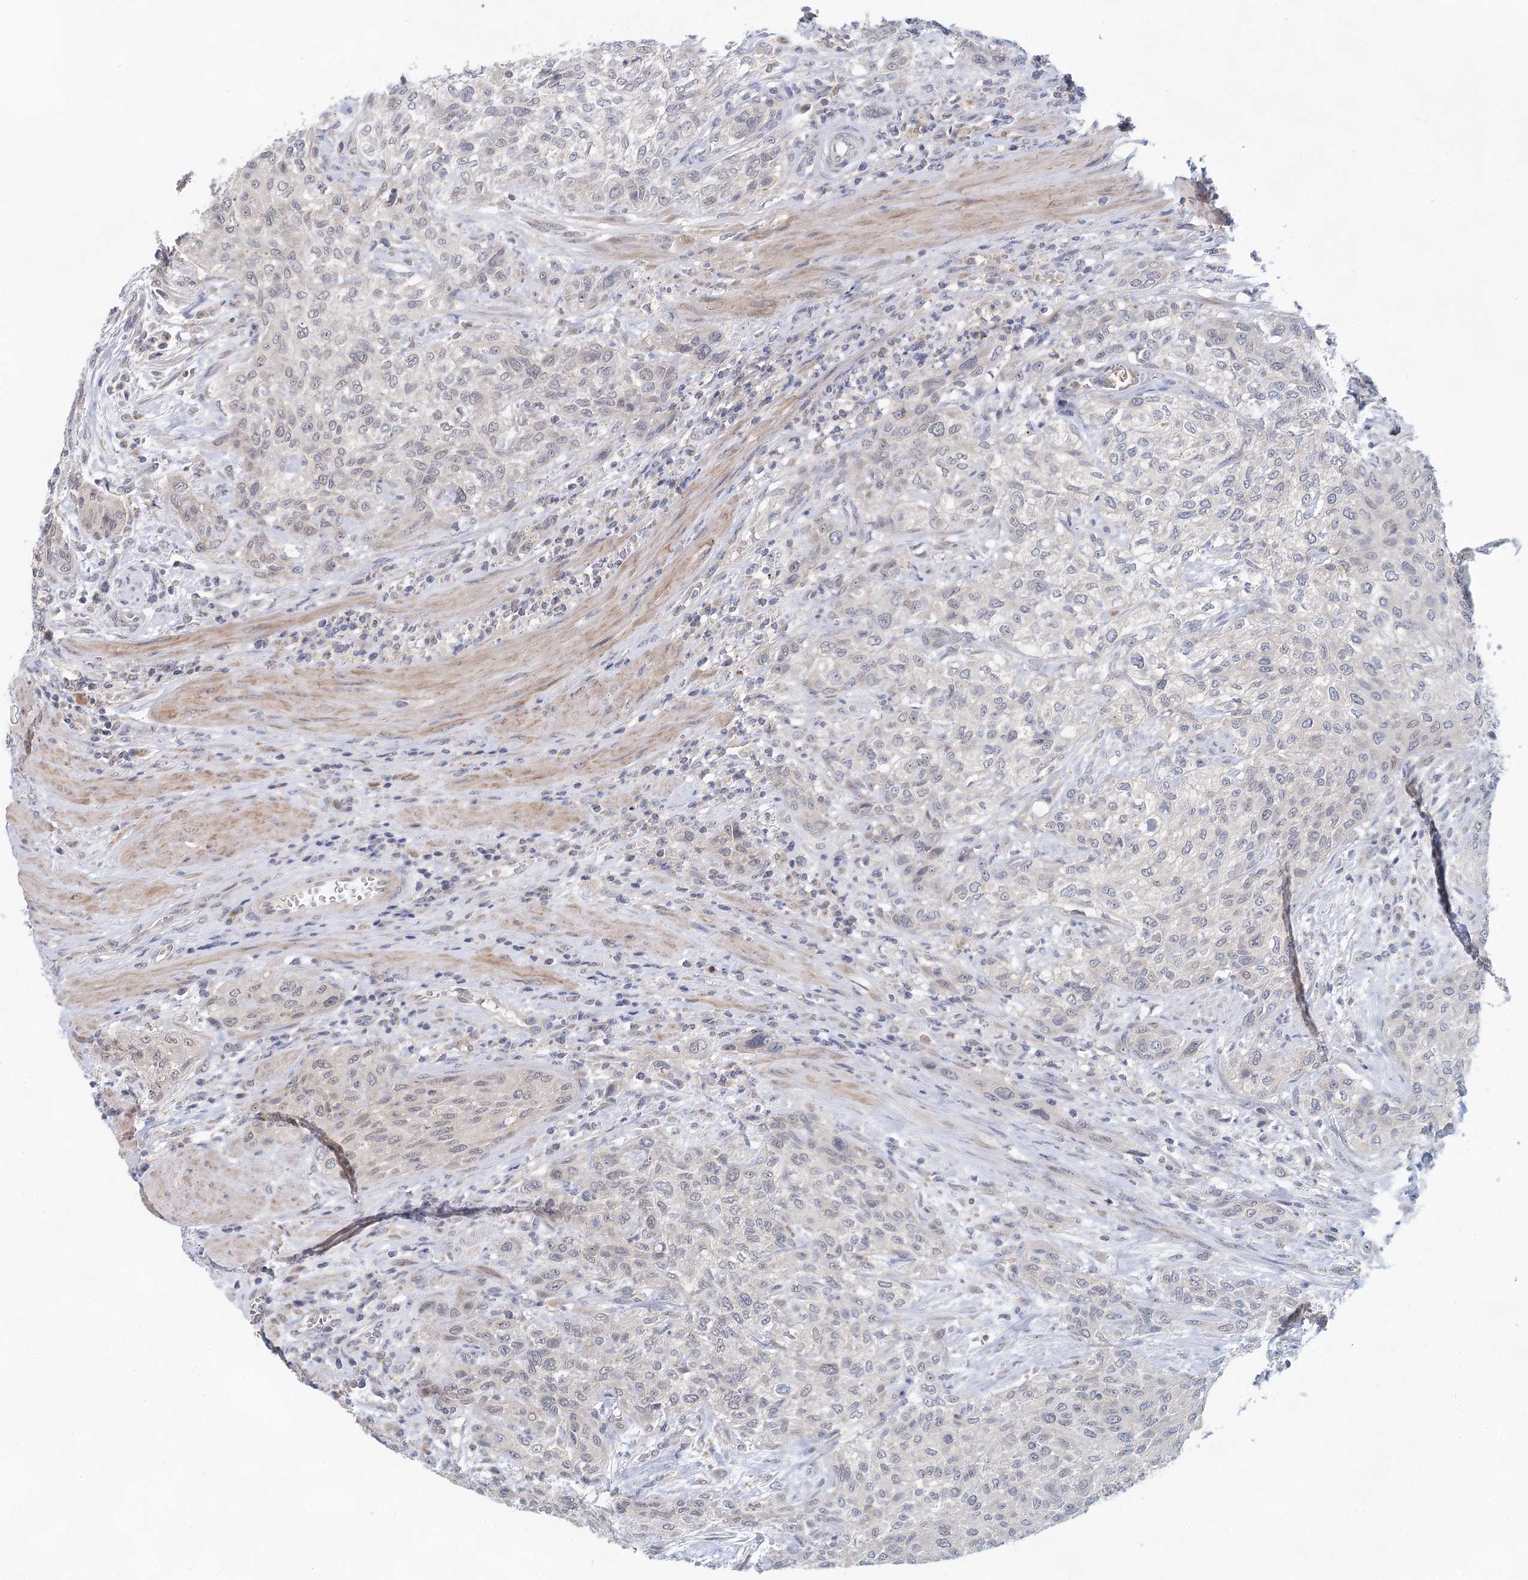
{"staining": {"intensity": "negative", "quantity": "none", "location": "none"}, "tissue": "urothelial cancer", "cell_type": "Tumor cells", "image_type": "cancer", "snomed": [{"axis": "morphology", "description": "Normal tissue, NOS"}, {"axis": "morphology", "description": "Urothelial carcinoma, NOS"}, {"axis": "topography", "description": "Urinary bladder"}, {"axis": "topography", "description": "Peripheral nerve tissue"}], "caption": "Human urothelial cancer stained for a protein using immunohistochemistry (IHC) shows no positivity in tumor cells.", "gene": "BLTP1", "patient": {"sex": "male", "age": 35}}